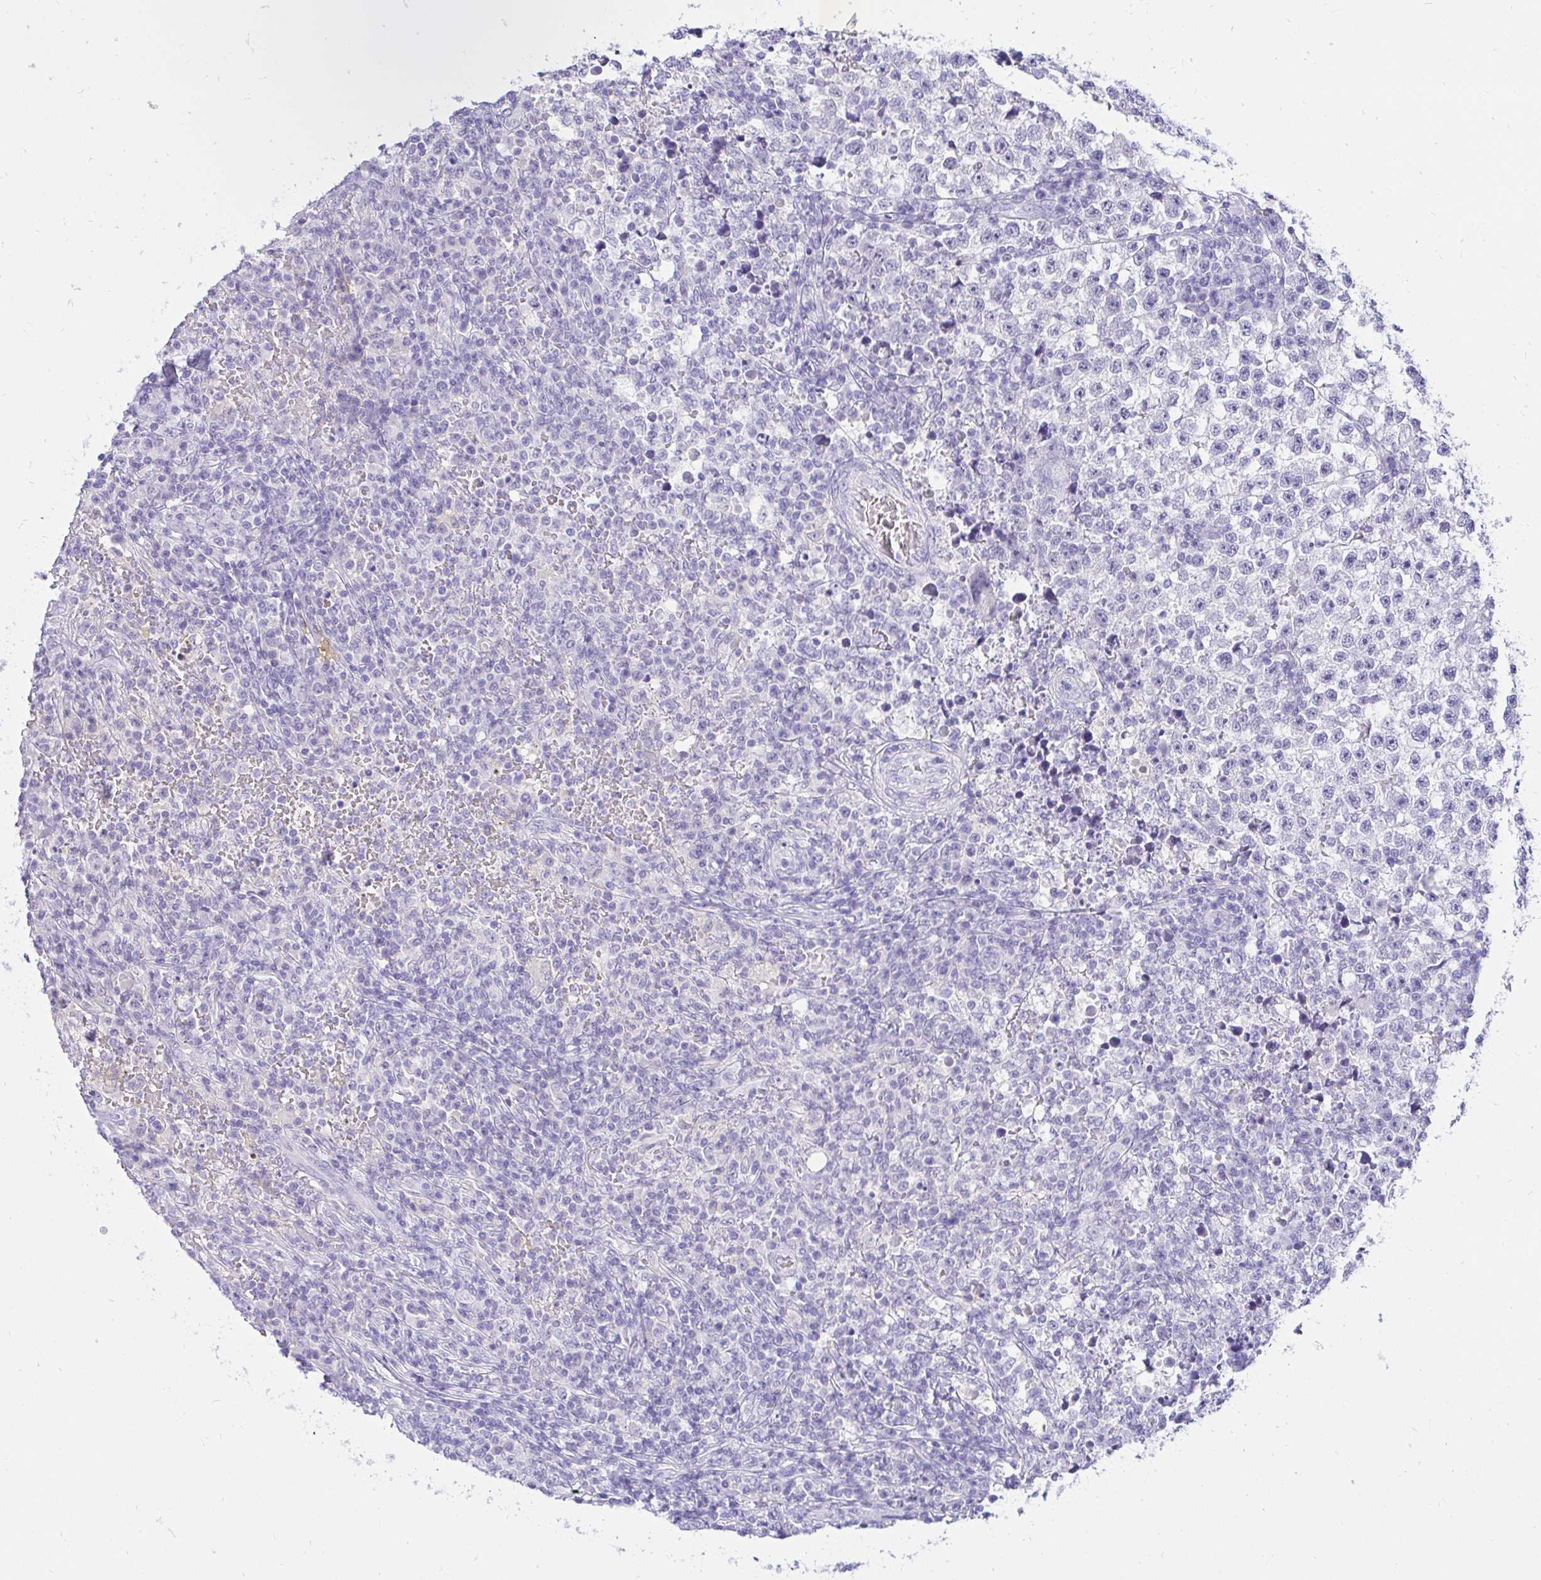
{"staining": {"intensity": "negative", "quantity": "none", "location": "none"}, "tissue": "testis cancer", "cell_type": "Tumor cells", "image_type": "cancer", "snomed": [{"axis": "morphology", "description": "Seminoma, NOS"}, {"axis": "topography", "description": "Testis"}], "caption": "This is a micrograph of IHC staining of testis cancer, which shows no staining in tumor cells.", "gene": "FATE1", "patient": {"sex": "male", "age": 22}}